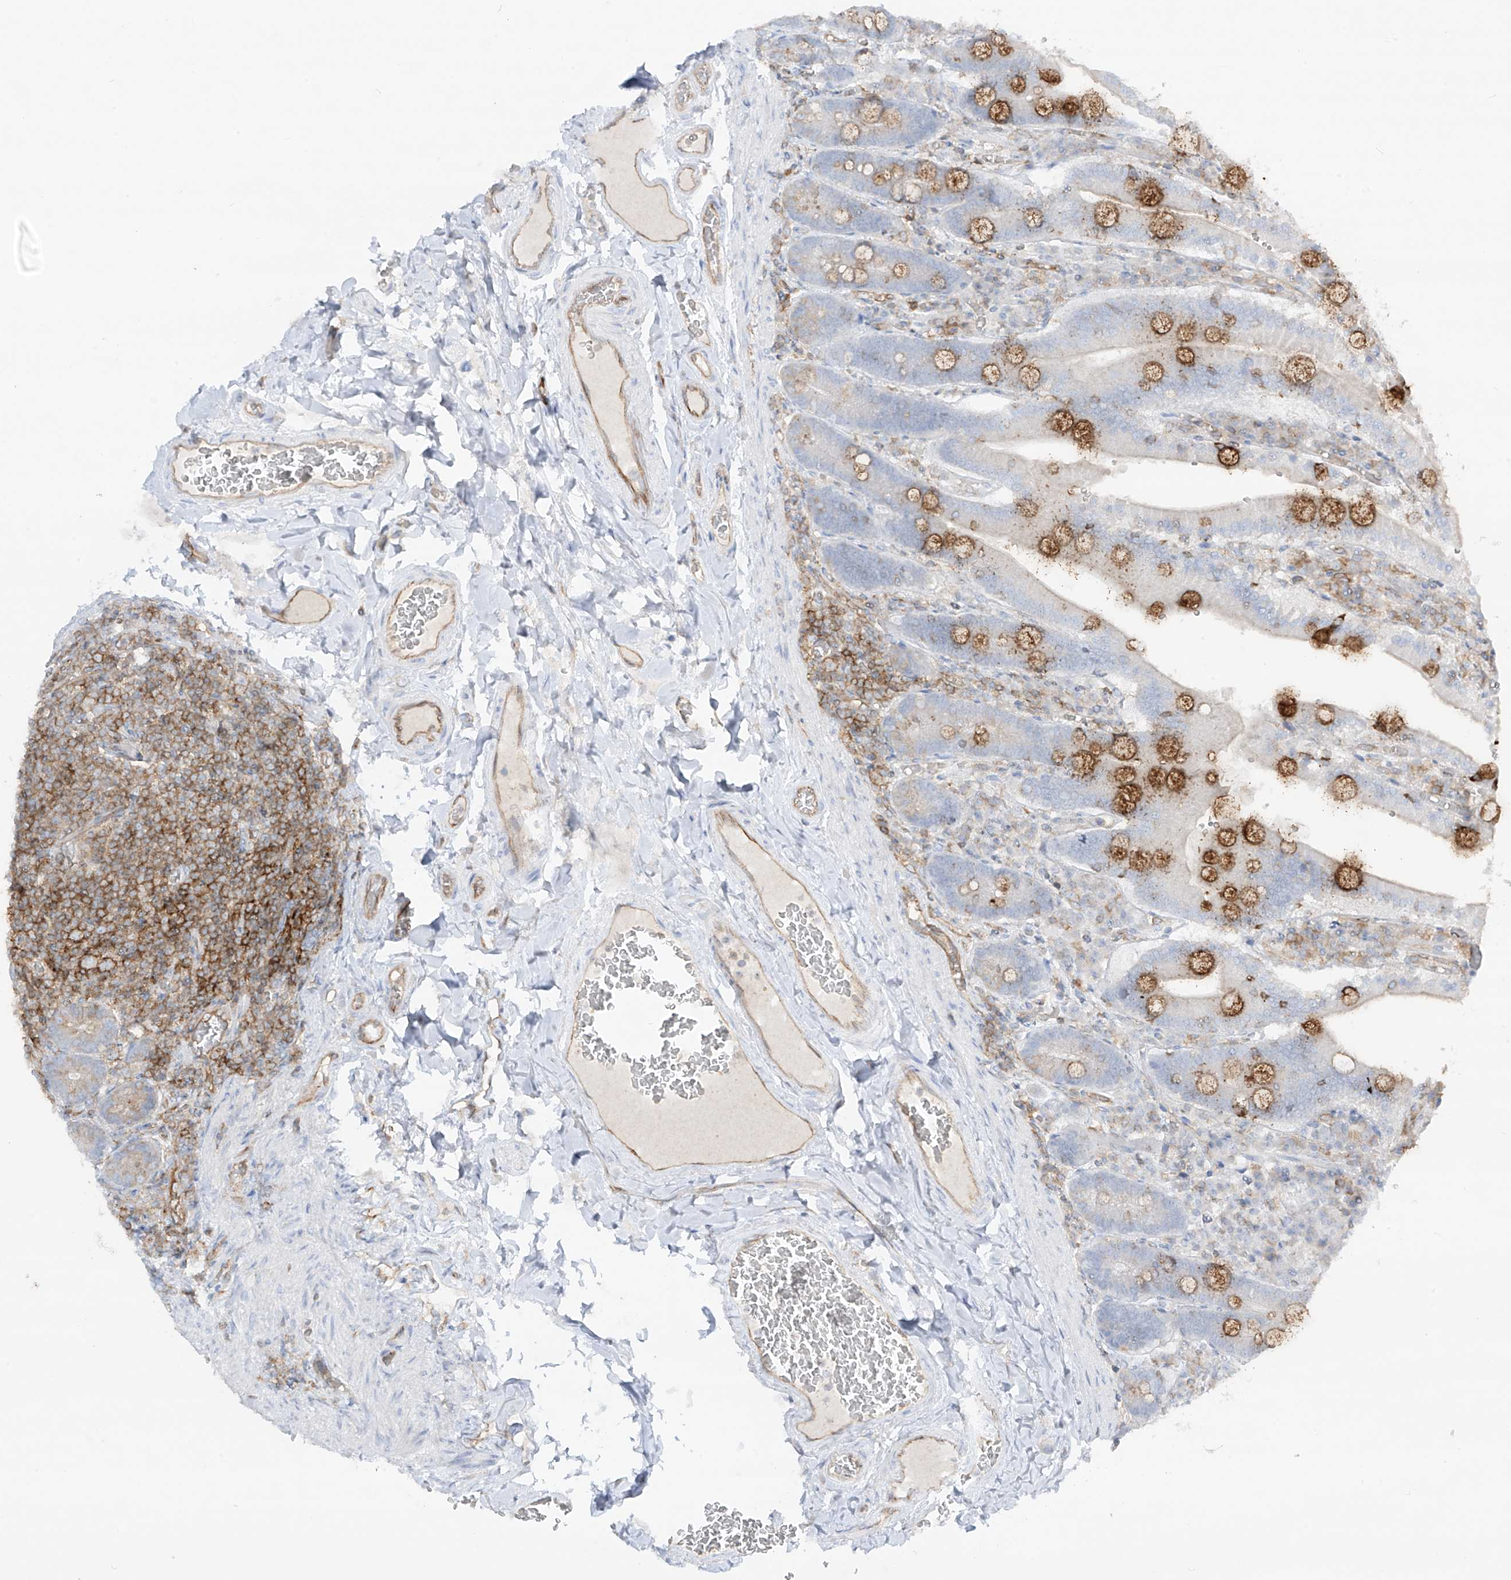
{"staining": {"intensity": "strong", "quantity": "25%-75%", "location": "cytoplasmic/membranous"}, "tissue": "duodenum", "cell_type": "Glandular cells", "image_type": "normal", "snomed": [{"axis": "morphology", "description": "Normal tissue, NOS"}, {"axis": "topography", "description": "Duodenum"}], "caption": "Brown immunohistochemical staining in benign human duodenum demonstrates strong cytoplasmic/membranous expression in approximately 25%-75% of glandular cells. Ihc stains the protein in brown and the nuclei are stained blue.", "gene": "HLA", "patient": {"sex": "female", "age": 62}}